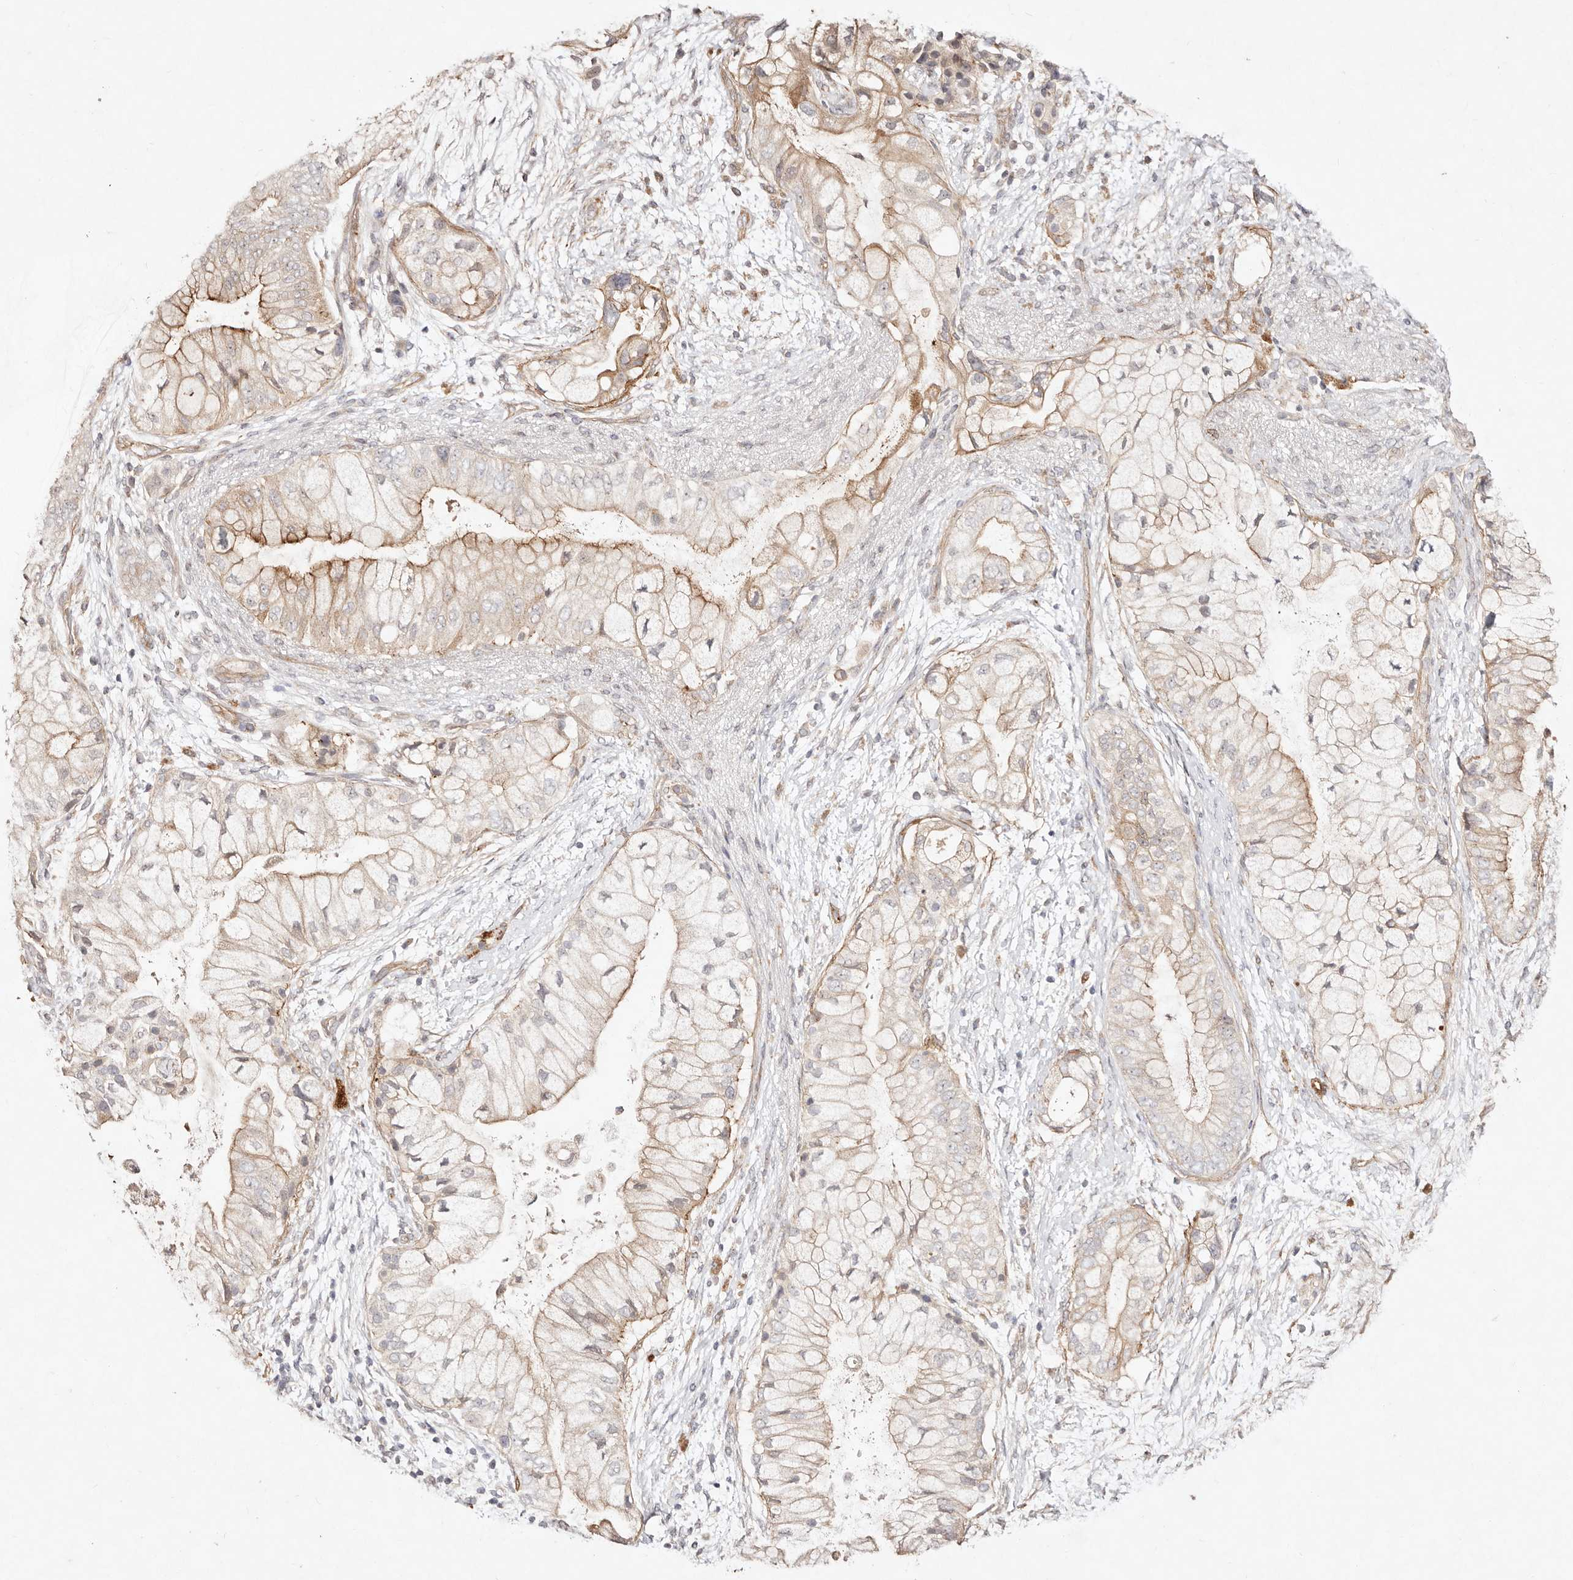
{"staining": {"intensity": "moderate", "quantity": "25%-75%", "location": "cytoplasmic/membranous"}, "tissue": "pancreatic cancer", "cell_type": "Tumor cells", "image_type": "cancer", "snomed": [{"axis": "morphology", "description": "Adenocarcinoma, NOS"}, {"axis": "topography", "description": "Pancreas"}], "caption": "Immunohistochemical staining of pancreatic cancer displays medium levels of moderate cytoplasmic/membranous expression in about 25%-75% of tumor cells. (DAB IHC with brightfield microscopy, high magnification).", "gene": "MTMR11", "patient": {"sex": "male", "age": 53}}